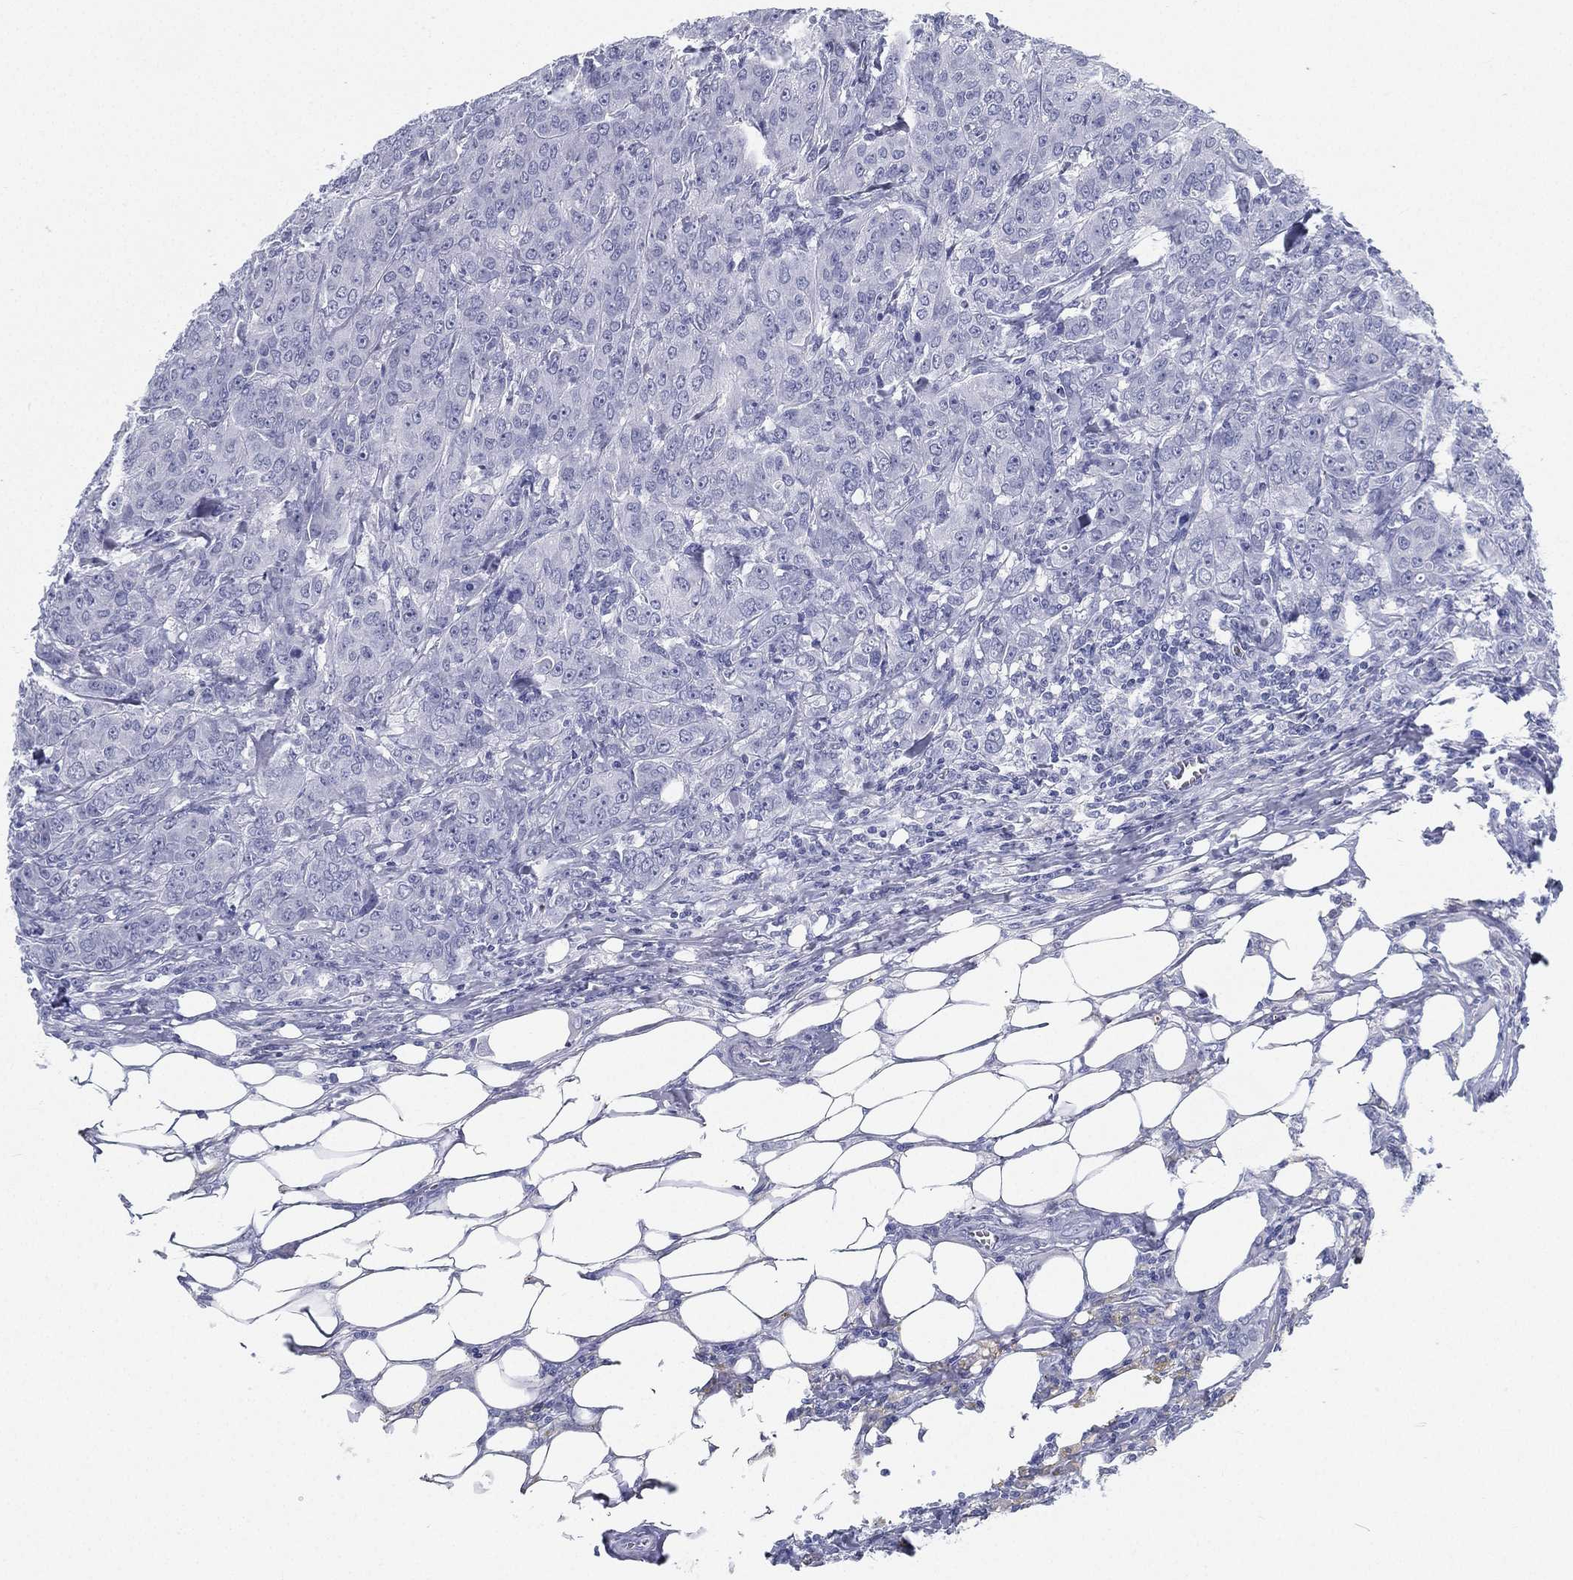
{"staining": {"intensity": "negative", "quantity": "none", "location": "none"}, "tissue": "breast cancer", "cell_type": "Tumor cells", "image_type": "cancer", "snomed": [{"axis": "morphology", "description": "Duct carcinoma"}, {"axis": "topography", "description": "Breast"}], "caption": "Photomicrograph shows no significant protein staining in tumor cells of breast cancer (infiltrating ductal carcinoma).", "gene": "ATP1B2", "patient": {"sex": "female", "age": 43}}